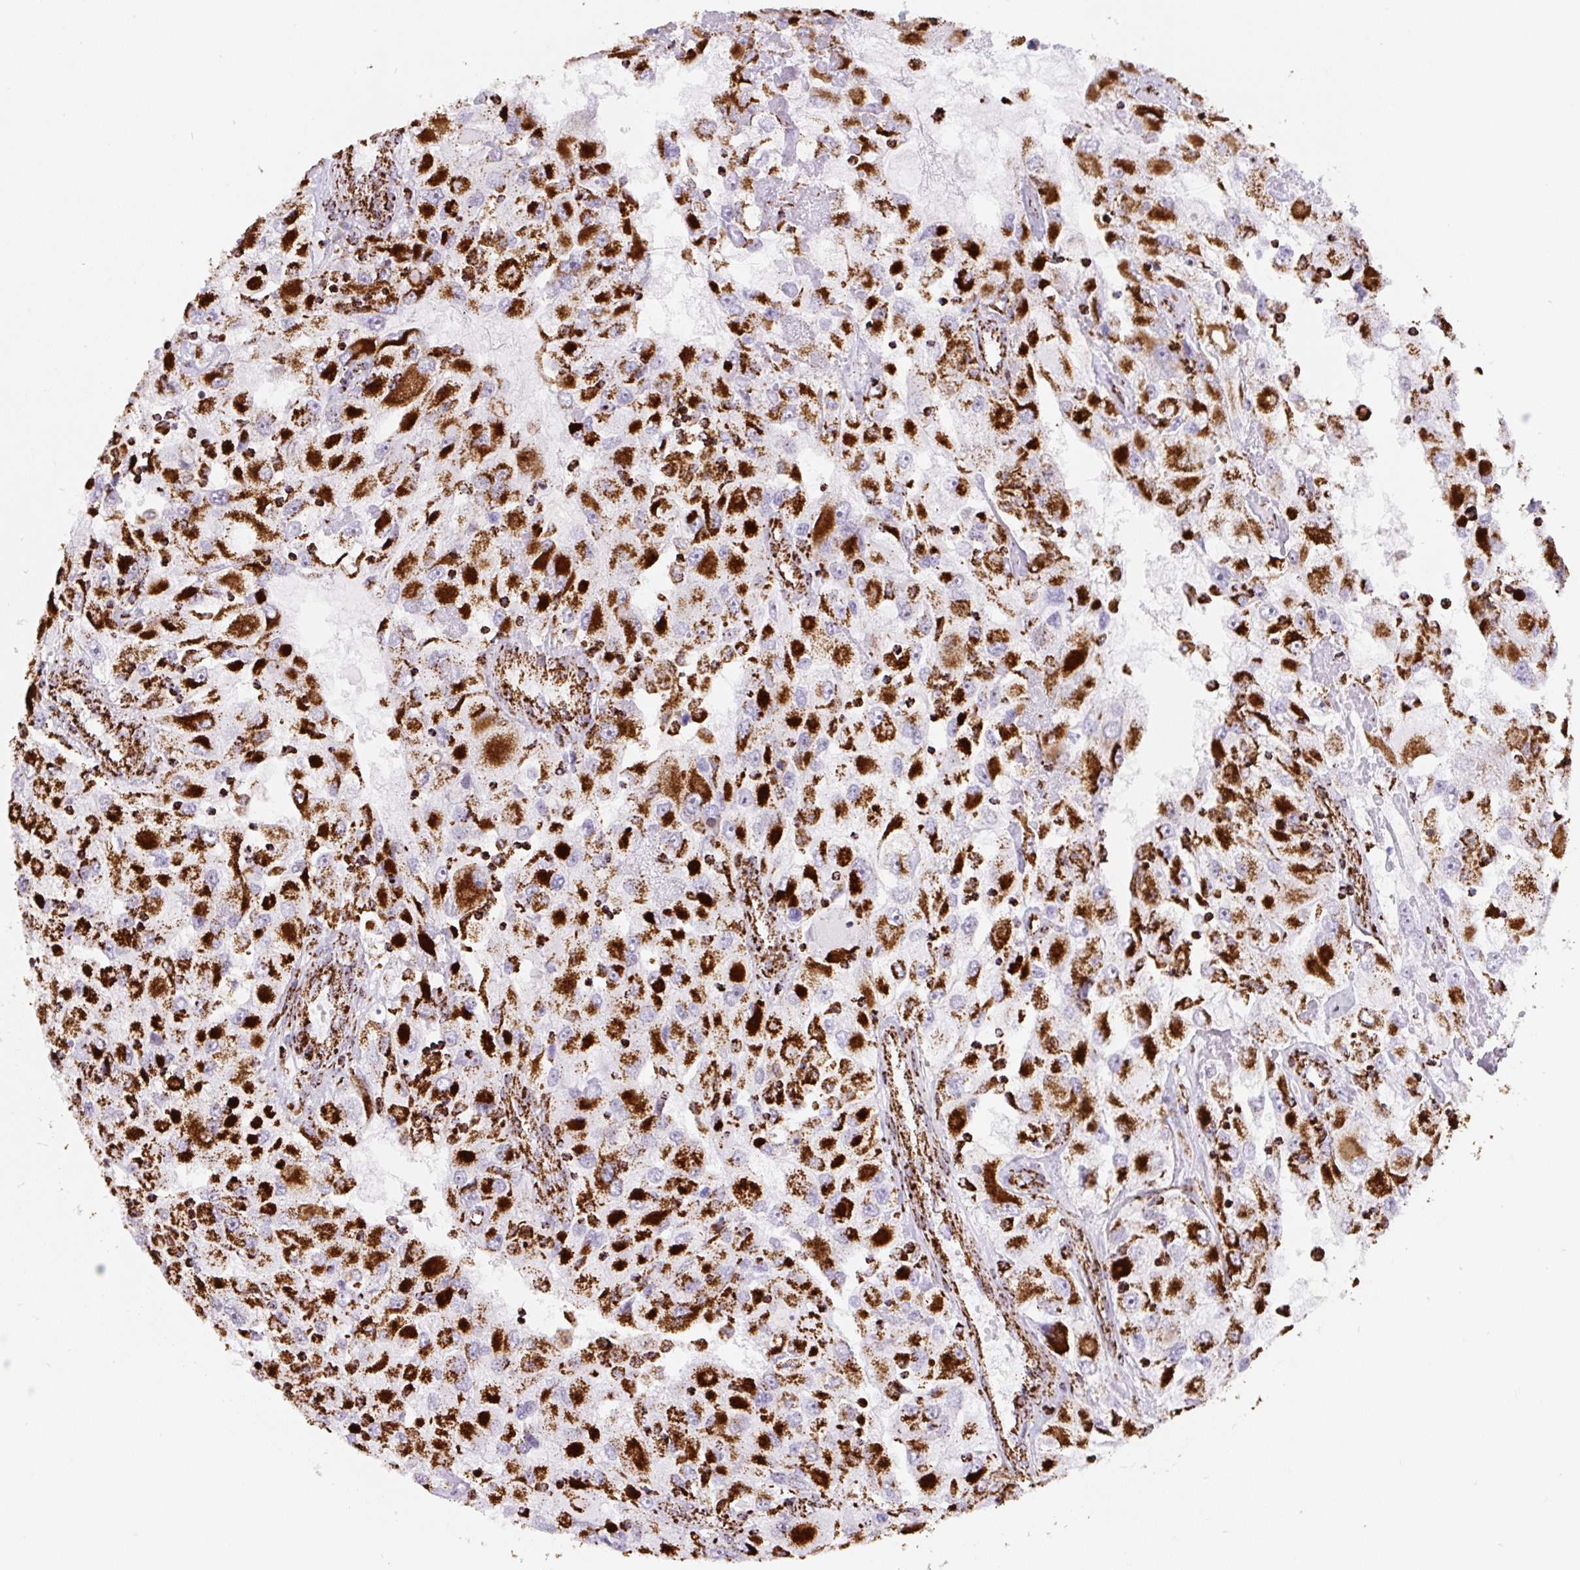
{"staining": {"intensity": "strong", "quantity": ">75%", "location": "cytoplasmic/membranous"}, "tissue": "renal cancer", "cell_type": "Tumor cells", "image_type": "cancer", "snomed": [{"axis": "morphology", "description": "Adenocarcinoma, NOS"}, {"axis": "topography", "description": "Kidney"}], "caption": "Renal cancer stained with a protein marker shows strong staining in tumor cells.", "gene": "ATP5F1A", "patient": {"sex": "female", "age": 52}}